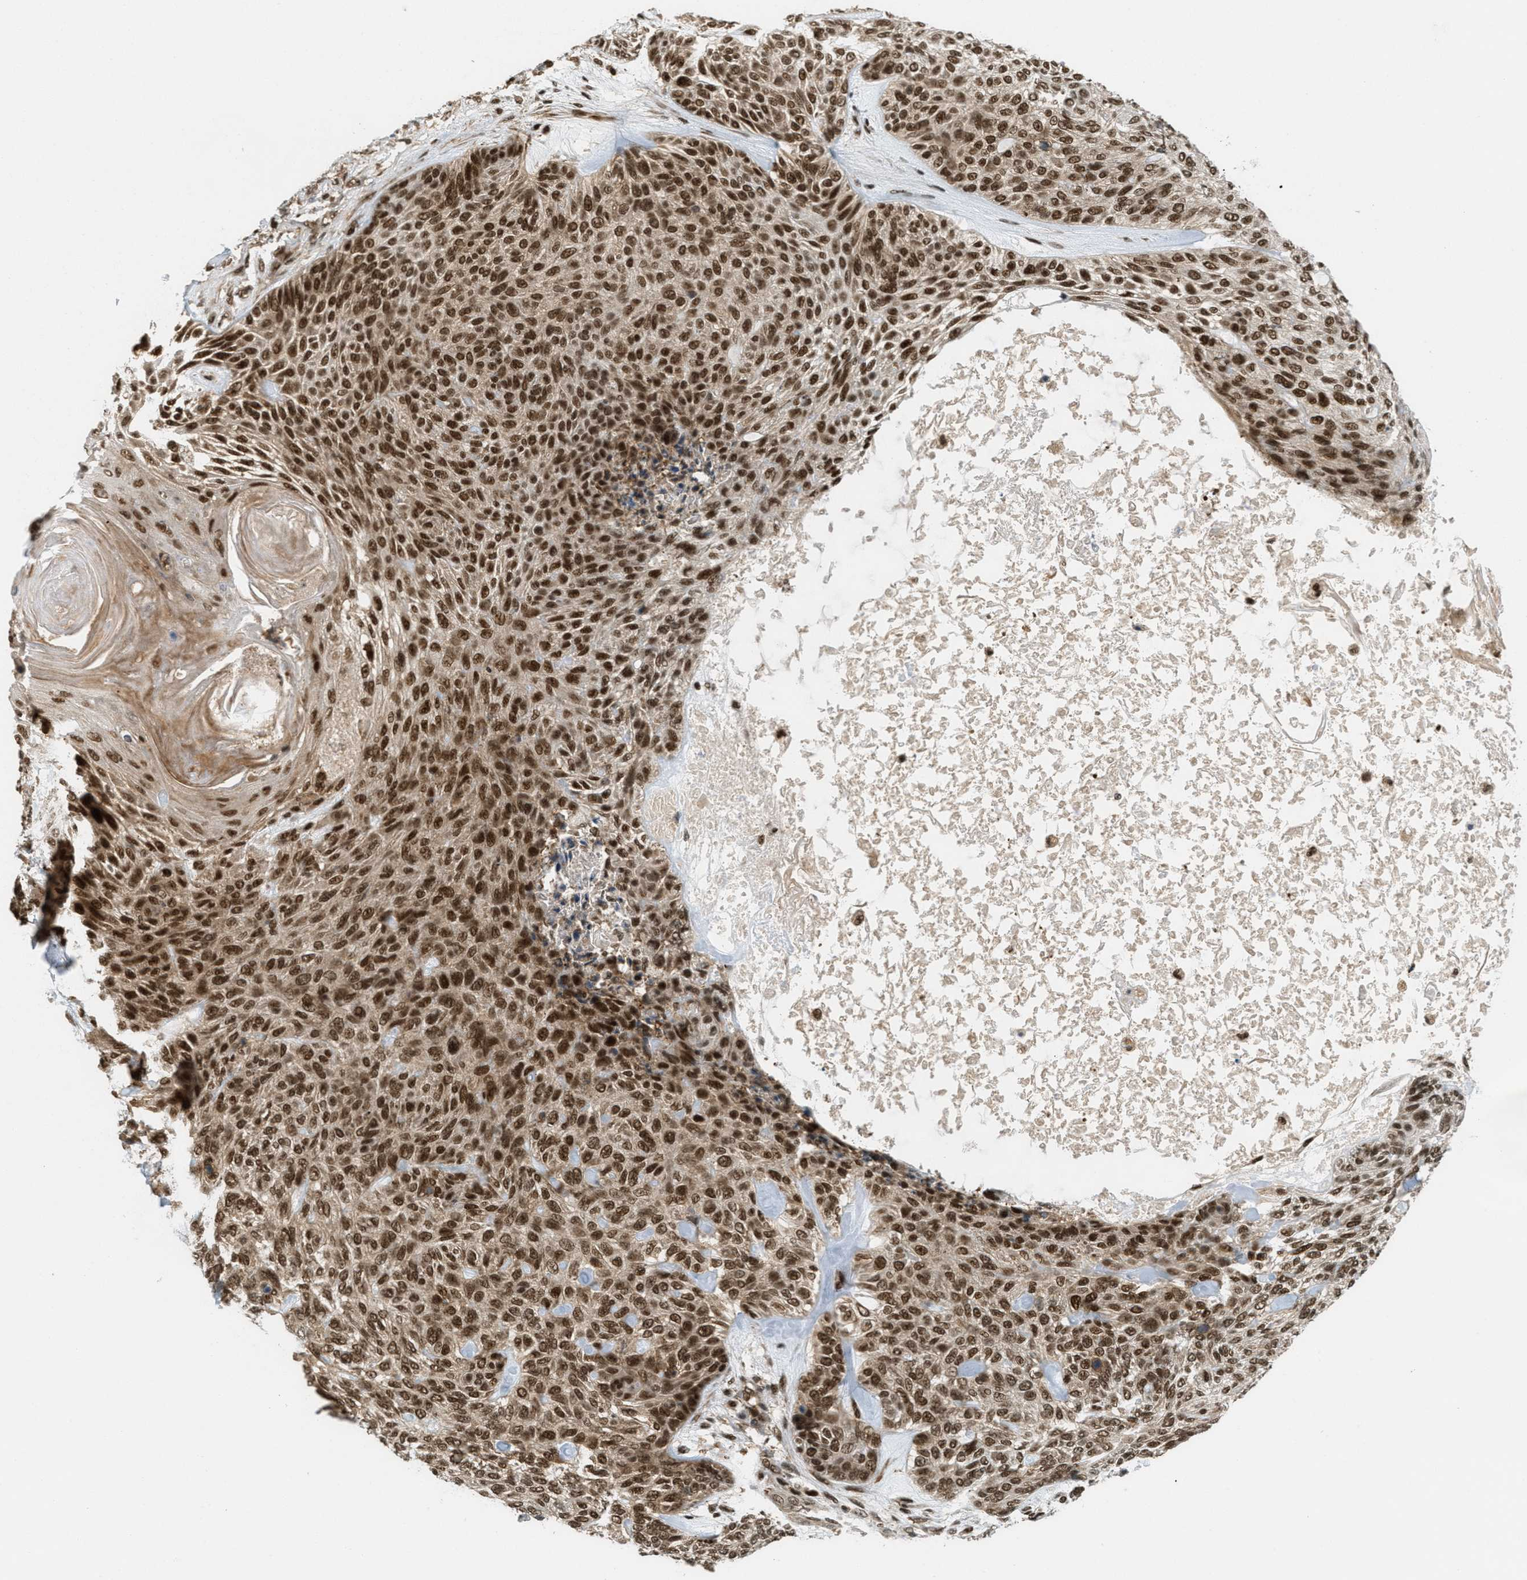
{"staining": {"intensity": "strong", "quantity": ">75%", "location": "cytoplasmic/membranous,nuclear"}, "tissue": "skin cancer", "cell_type": "Tumor cells", "image_type": "cancer", "snomed": [{"axis": "morphology", "description": "Basal cell carcinoma"}, {"axis": "topography", "description": "Skin"}], "caption": "Strong cytoplasmic/membranous and nuclear staining is present in approximately >75% of tumor cells in skin basal cell carcinoma.", "gene": "TLK1", "patient": {"sex": "male", "age": 55}}